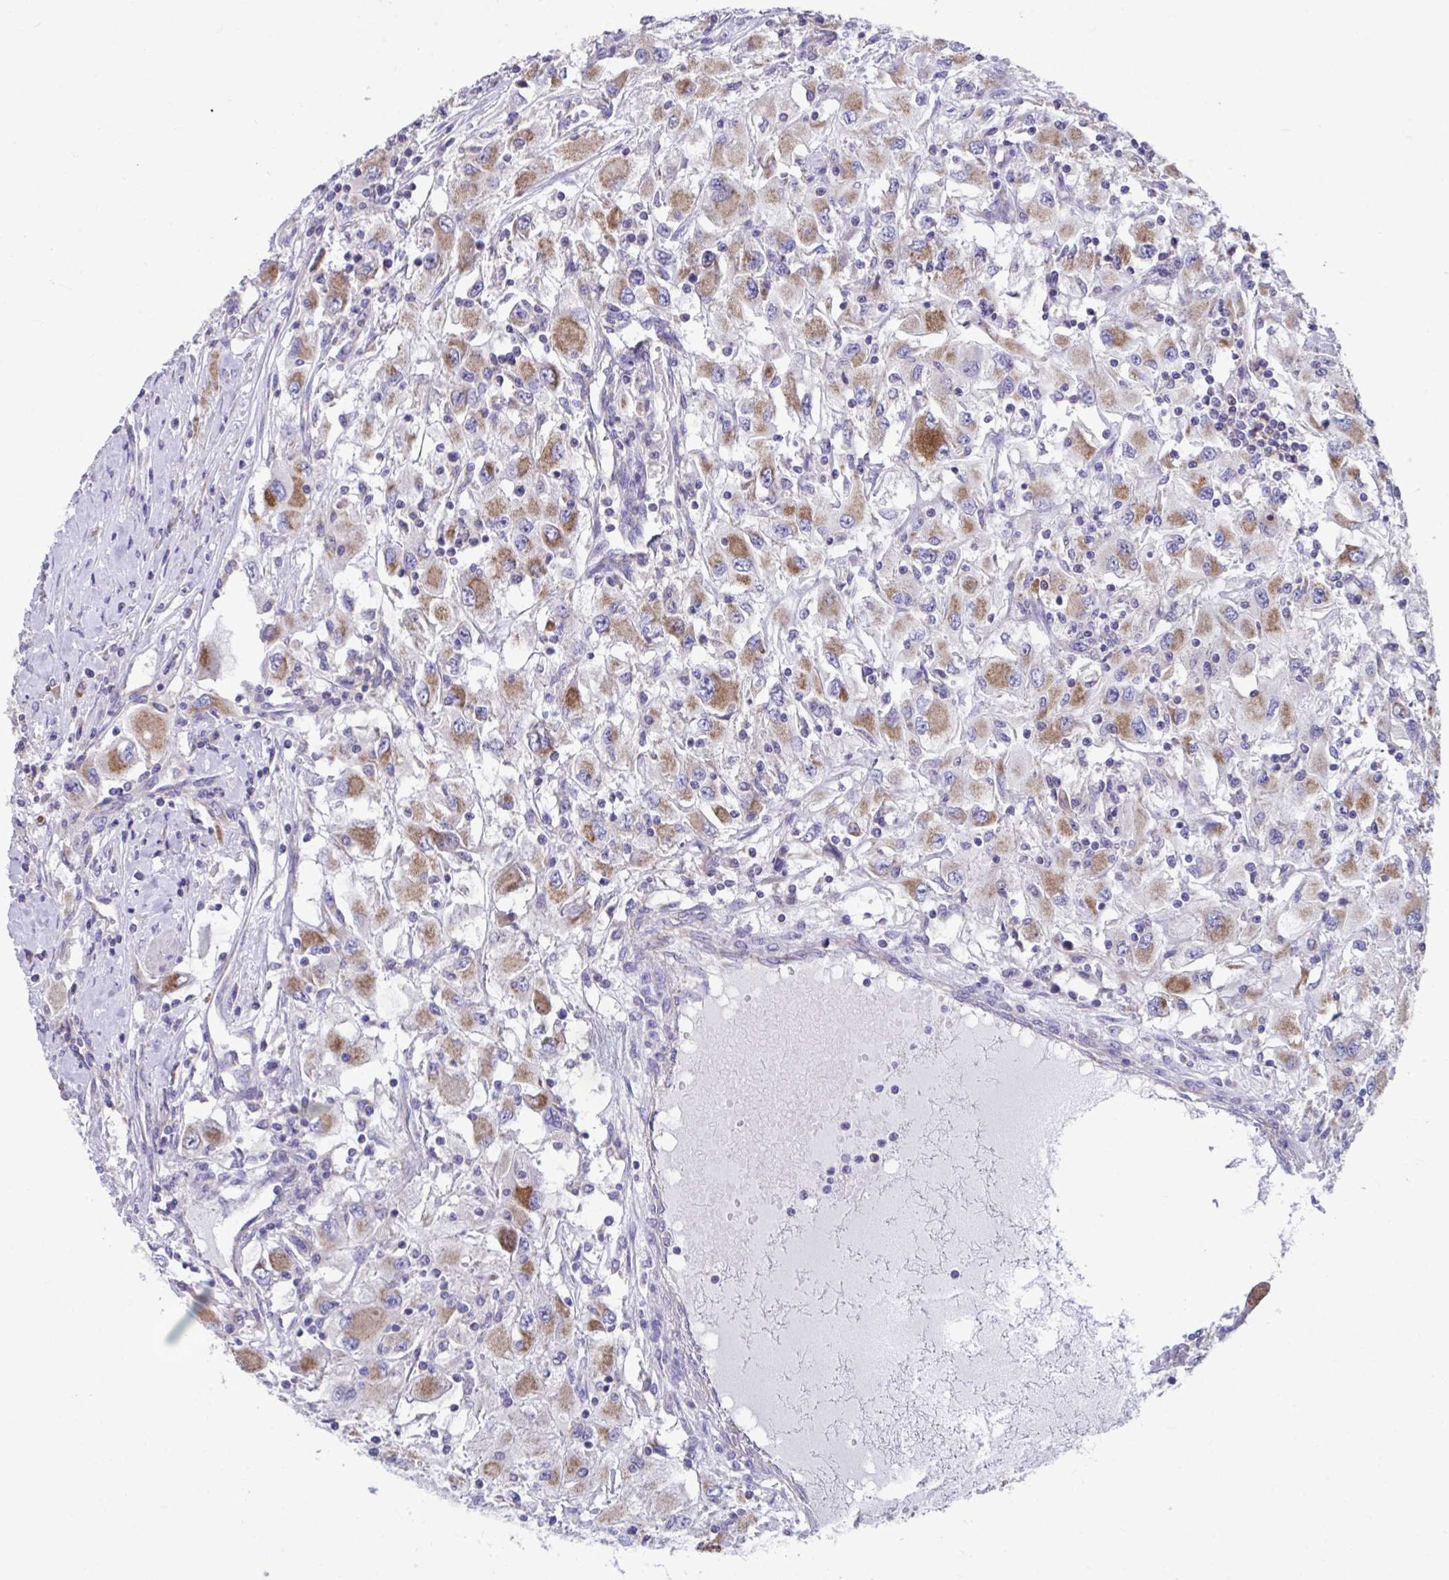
{"staining": {"intensity": "moderate", "quantity": "25%-75%", "location": "cytoplasmic/membranous"}, "tissue": "renal cancer", "cell_type": "Tumor cells", "image_type": "cancer", "snomed": [{"axis": "morphology", "description": "Adenocarcinoma, NOS"}, {"axis": "topography", "description": "Kidney"}], "caption": "High-magnification brightfield microscopy of renal adenocarcinoma stained with DAB (brown) and counterstained with hematoxylin (blue). tumor cells exhibit moderate cytoplasmic/membranous staining is present in about25%-75% of cells. The protein of interest is shown in brown color, while the nuclei are stained blue.", "gene": "LINGO4", "patient": {"sex": "female", "age": 67}}